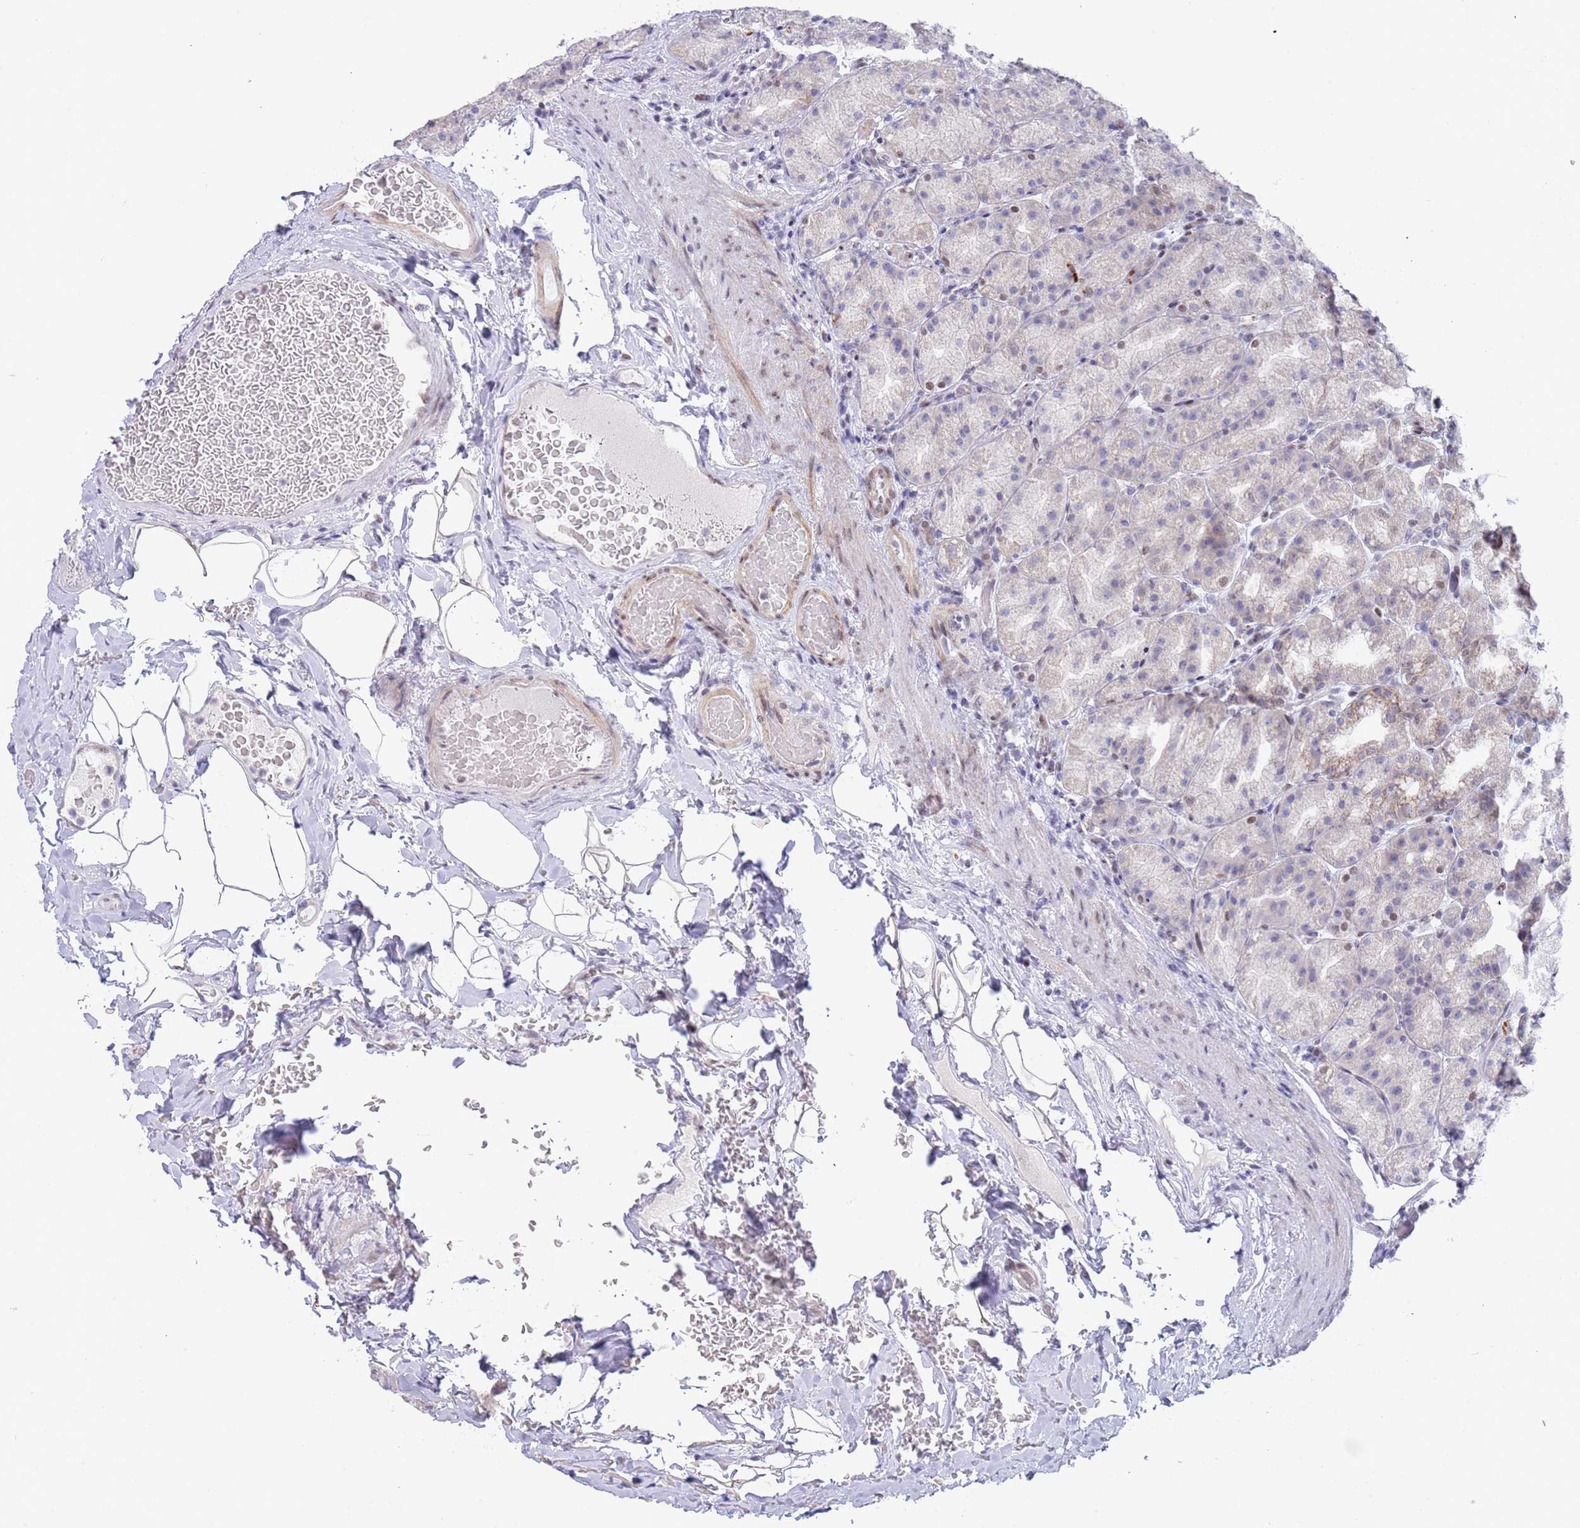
{"staining": {"intensity": "moderate", "quantity": "<25%", "location": "nuclear"}, "tissue": "stomach", "cell_type": "Glandular cells", "image_type": "normal", "snomed": [{"axis": "morphology", "description": "Normal tissue, NOS"}, {"axis": "topography", "description": "Stomach, upper"}, {"axis": "topography", "description": "Stomach"}], "caption": "The image exhibits staining of unremarkable stomach, revealing moderate nuclear protein positivity (brown color) within glandular cells. (DAB = brown stain, brightfield microscopy at high magnification).", "gene": "ZNF382", "patient": {"sex": "male", "age": 68}}